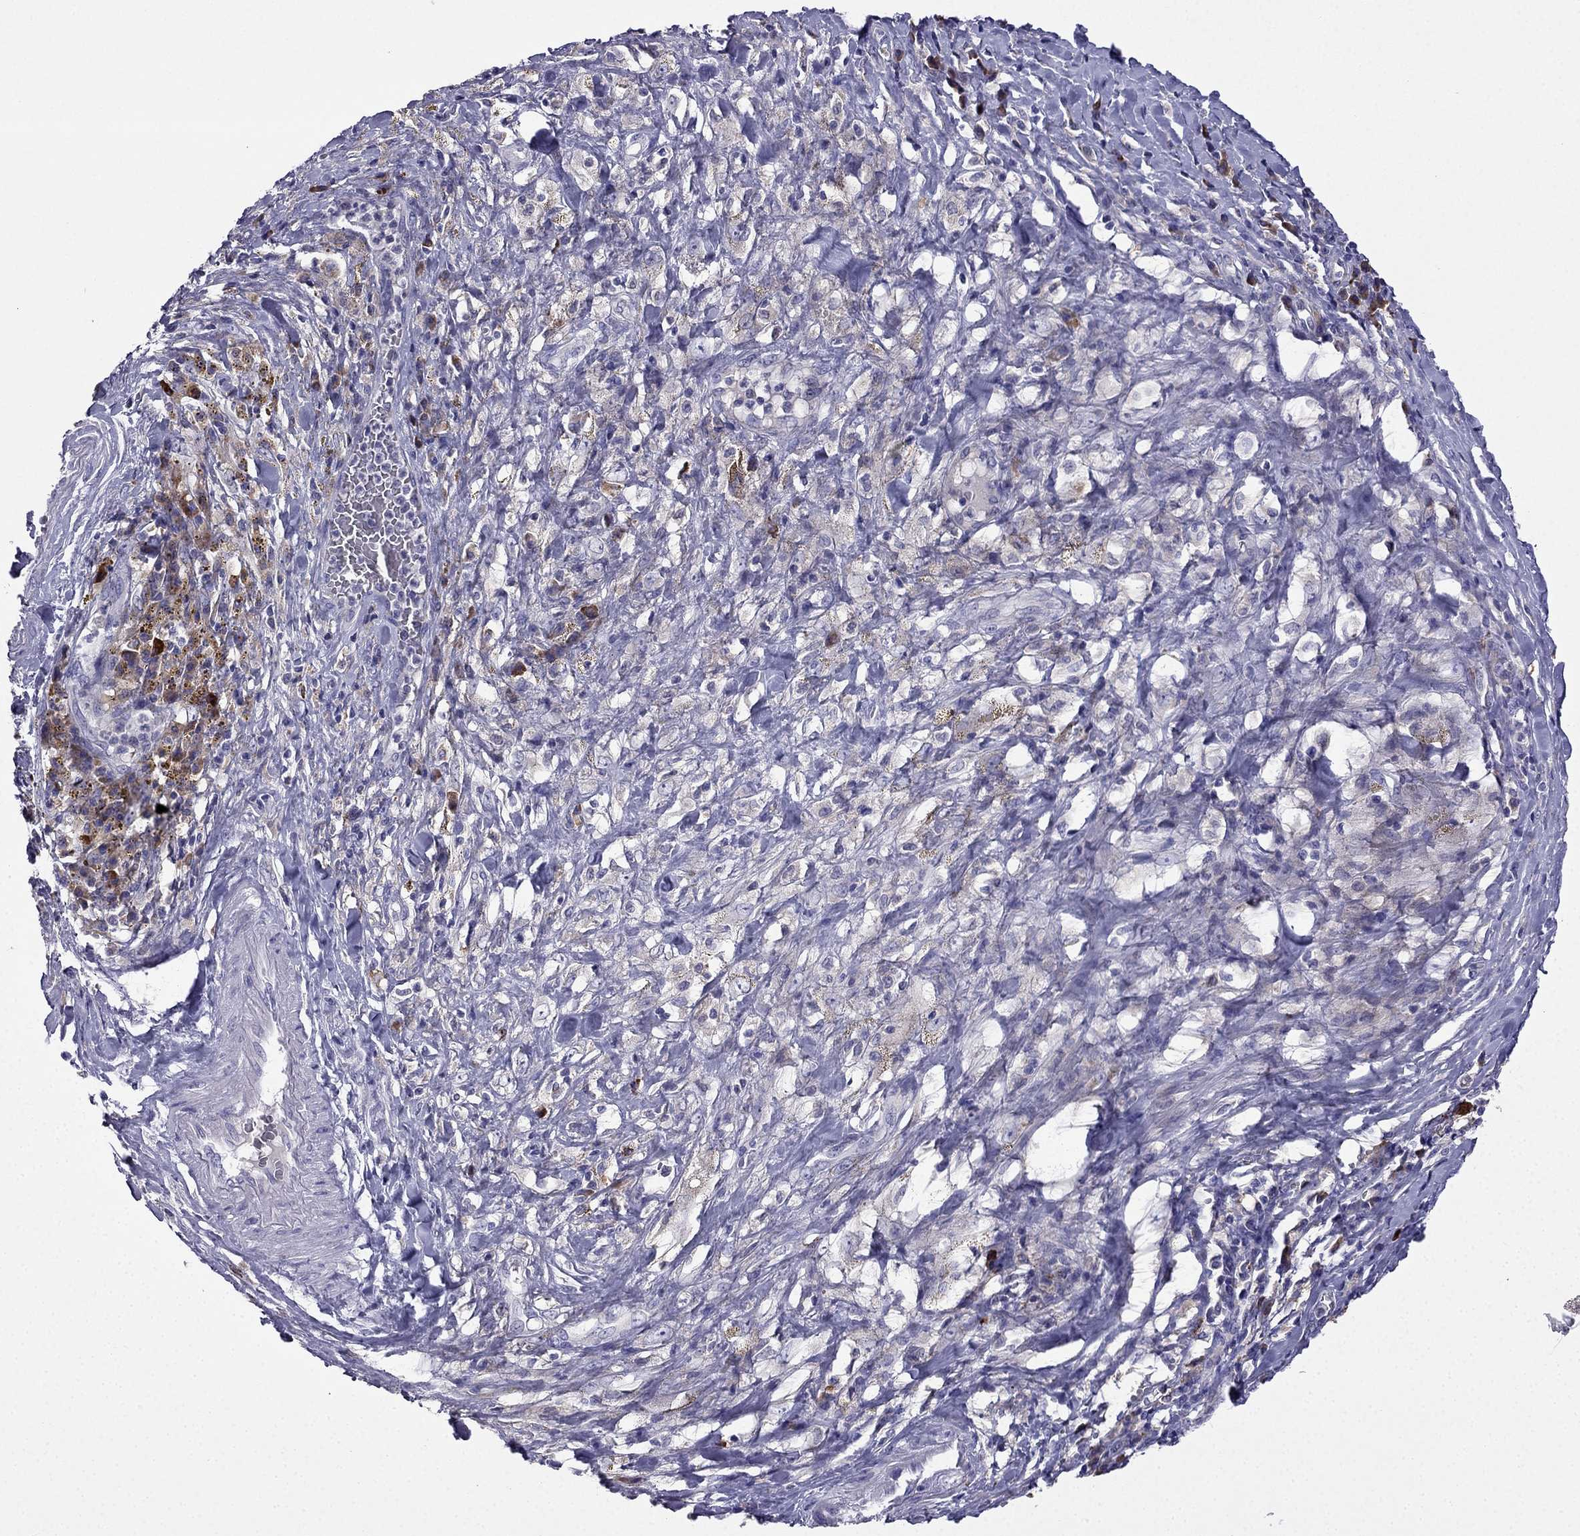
{"staining": {"intensity": "negative", "quantity": "none", "location": "none"}, "tissue": "melanoma", "cell_type": "Tumor cells", "image_type": "cancer", "snomed": [{"axis": "morphology", "description": "Malignant melanoma, NOS"}, {"axis": "topography", "description": "Skin"}], "caption": "Immunohistochemistry (IHC) of human malignant melanoma shows no expression in tumor cells. Brightfield microscopy of immunohistochemistry (IHC) stained with DAB (brown) and hematoxylin (blue), captured at high magnification.", "gene": "TSSK4", "patient": {"sex": "female", "age": 91}}